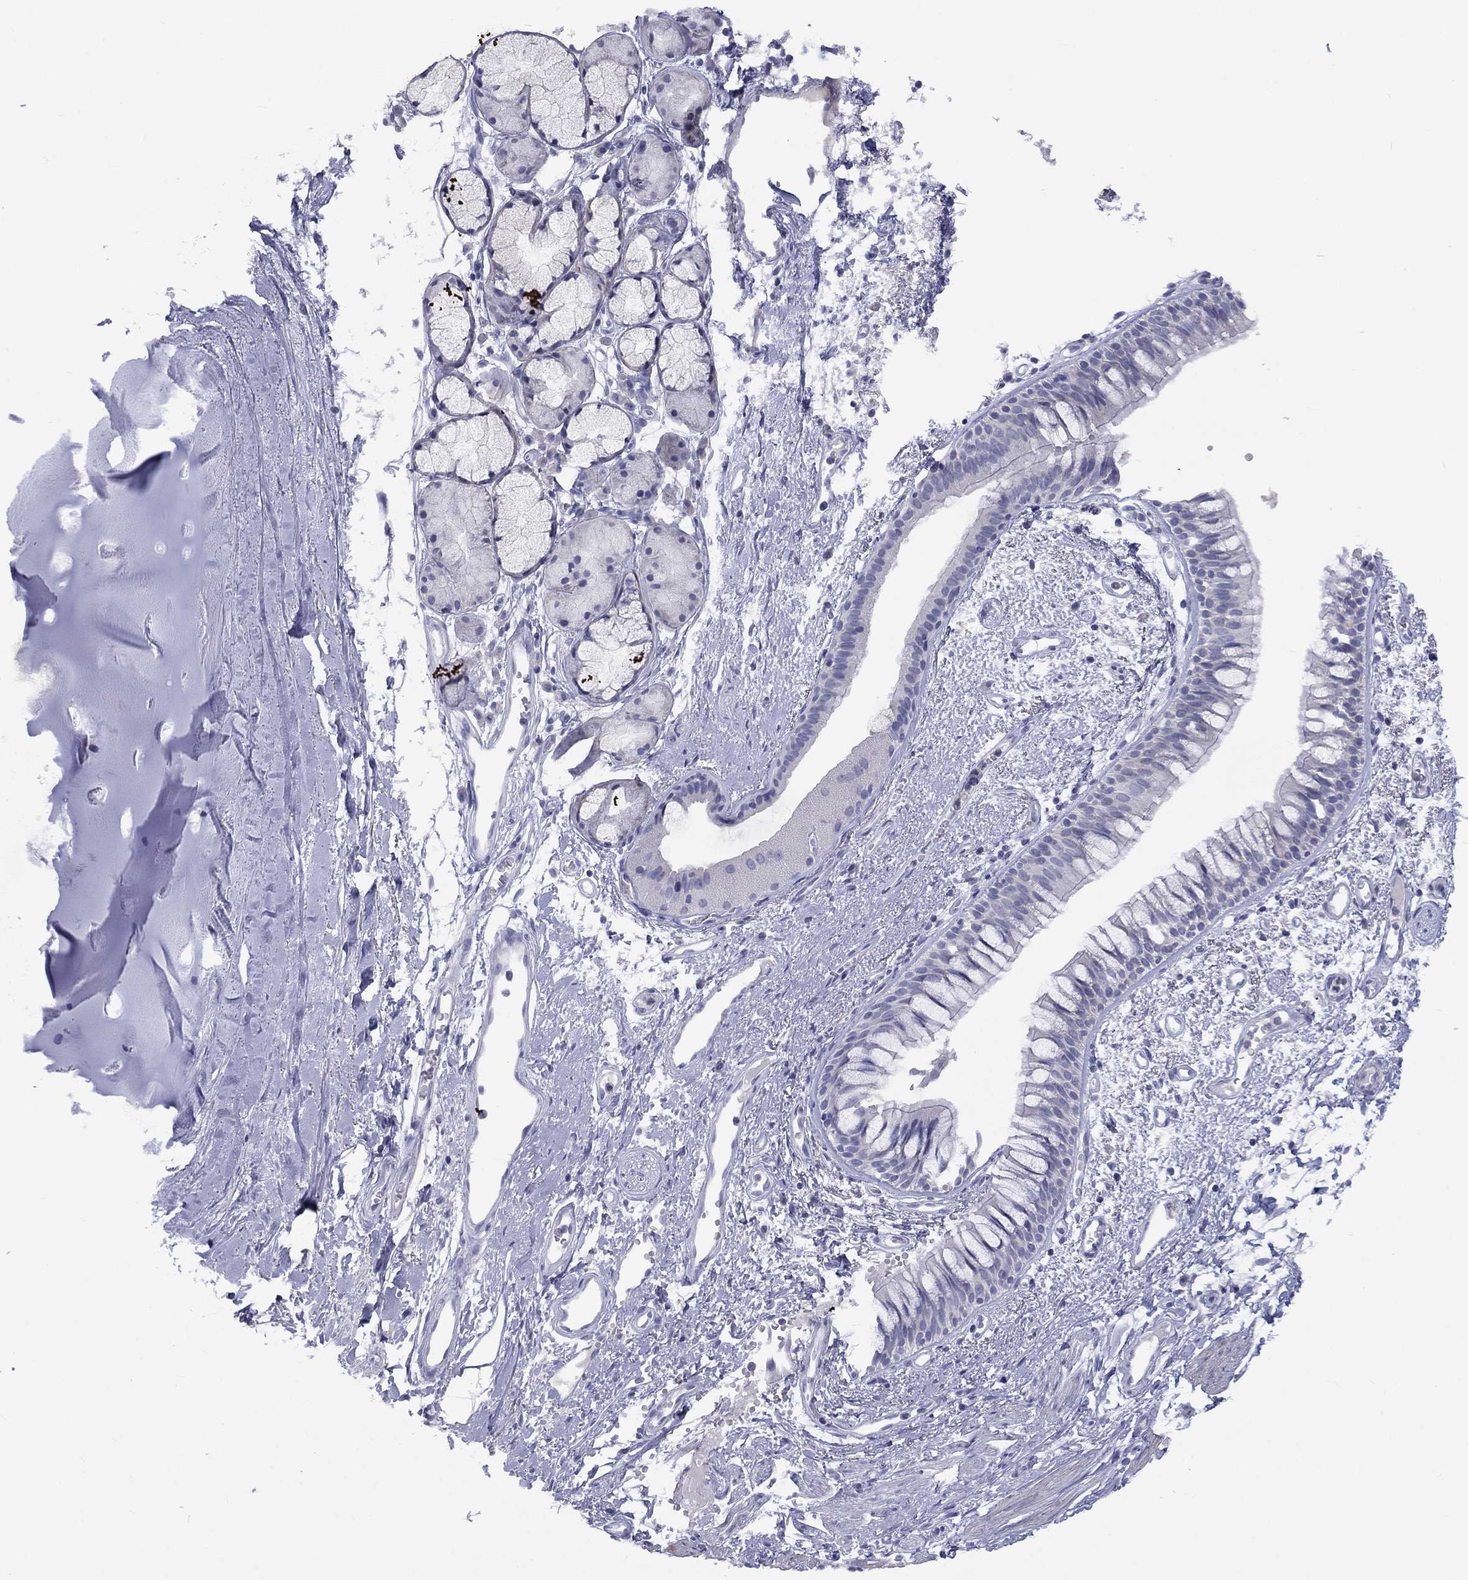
{"staining": {"intensity": "negative", "quantity": "none", "location": "none"}, "tissue": "bronchus", "cell_type": "Respiratory epithelial cells", "image_type": "normal", "snomed": [{"axis": "morphology", "description": "Normal tissue, NOS"}, {"axis": "topography", "description": "Cartilage tissue"}, {"axis": "topography", "description": "Bronchus"}], "caption": "Immunohistochemical staining of normal bronchus reveals no significant staining in respiratory epithelial cells. Nuclei are stained in blue.", "gene": "CACNA1A", "patient": {"sex": "male", "age": 66}}